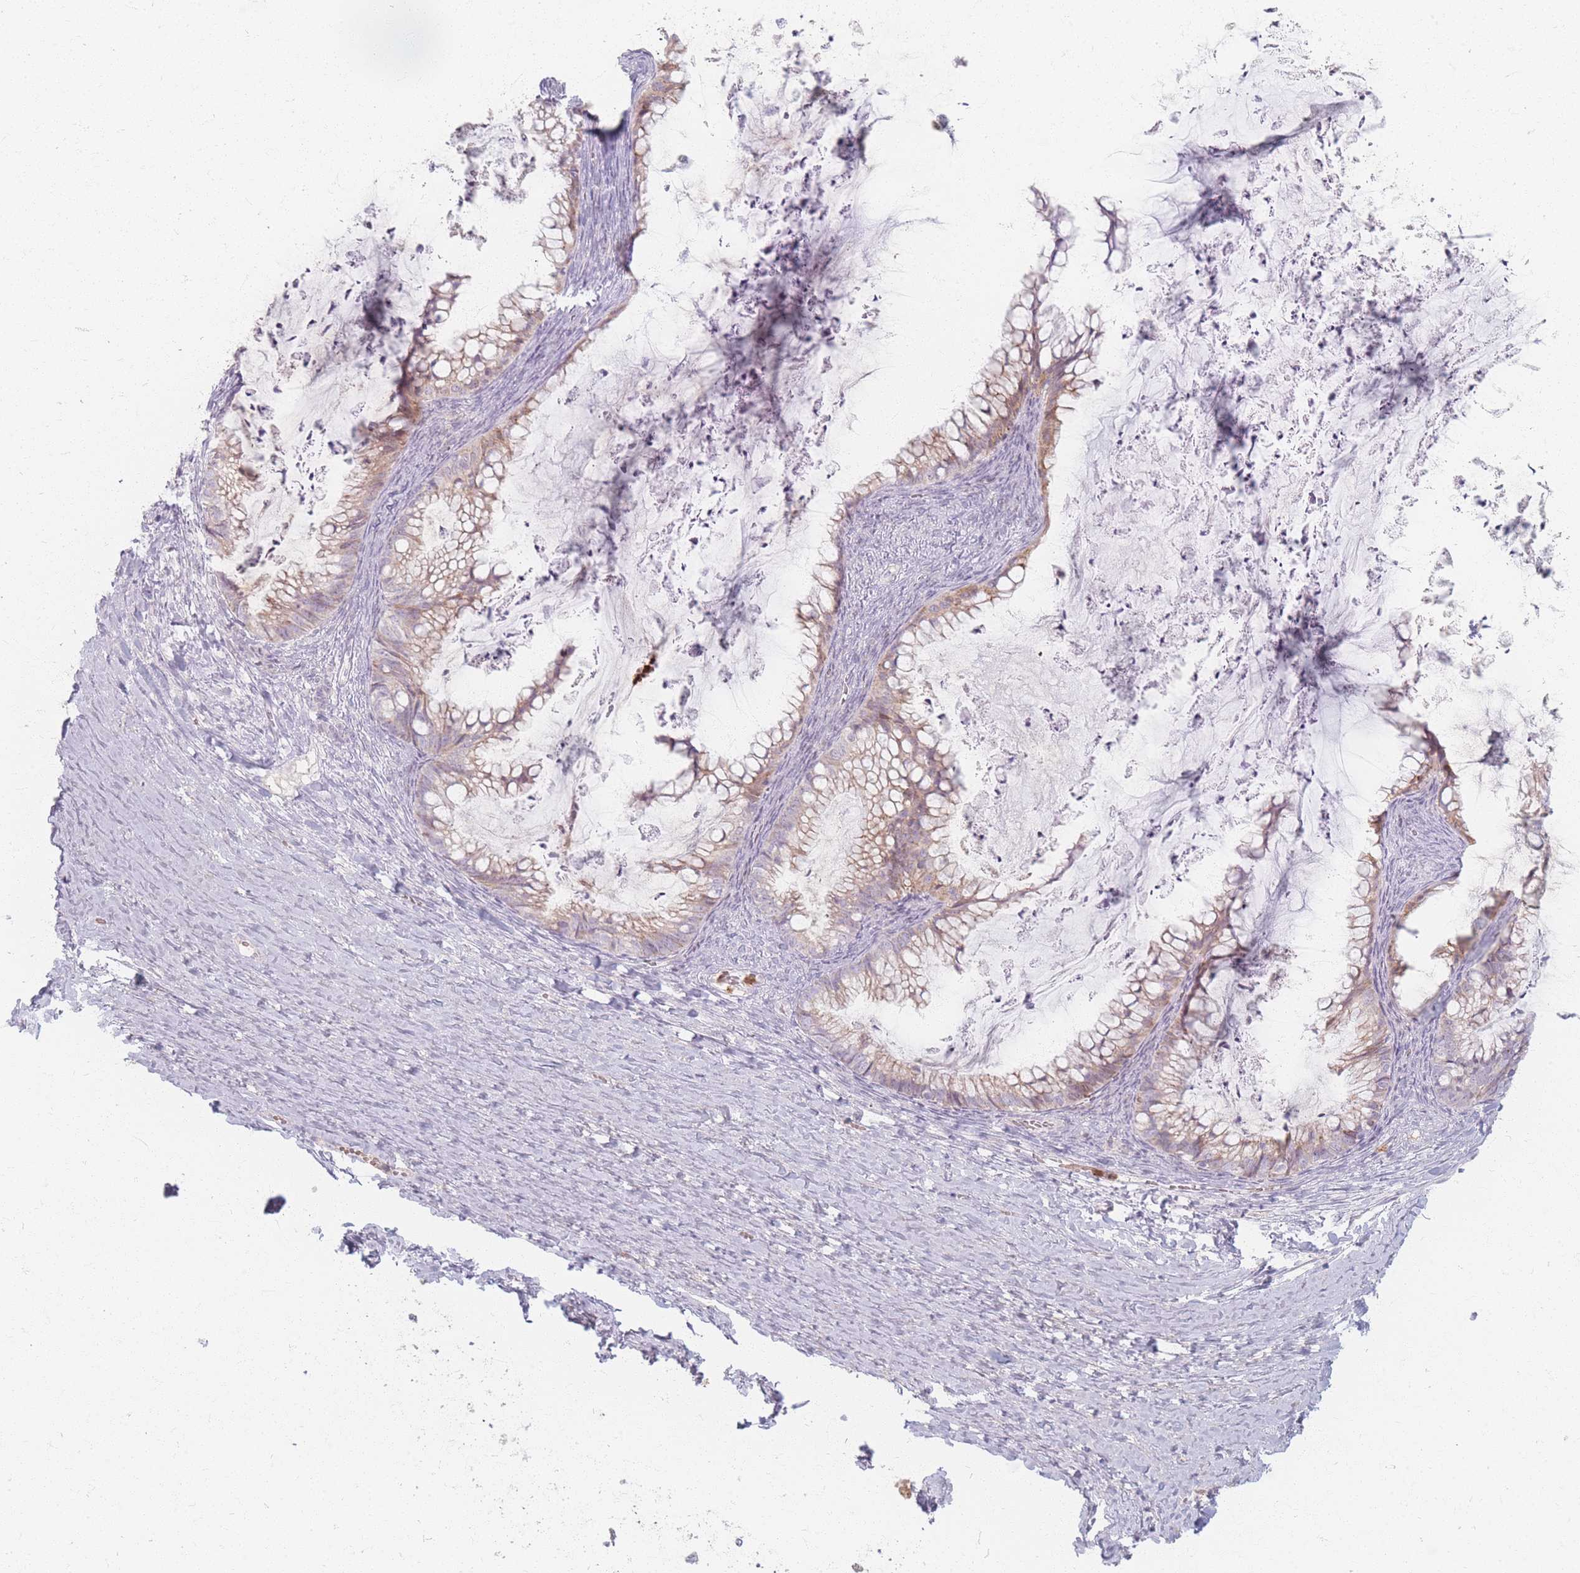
{"staining": {"intensity": "weak", "quantity": ">75%", "location": "cytoplasmic/membranous"}, "tissue": "ovarian cancer", "cell_type": "Tumor cells", "image_type": "cancer", "snomed": [{"axis": "morphology", "description": "Cystadenocarcinoma, mucinous, NOS"}, {"axis": "topography", "description": "Ovary"}], "caption": "Ovarian mucinous cystadenocarcinoma stained for a protein demonstrates weak cytoplasmic/membranous positivity in tumor cells.", "gene": "CHCHD7", "patient": {"sex": "female", "age": 35}}